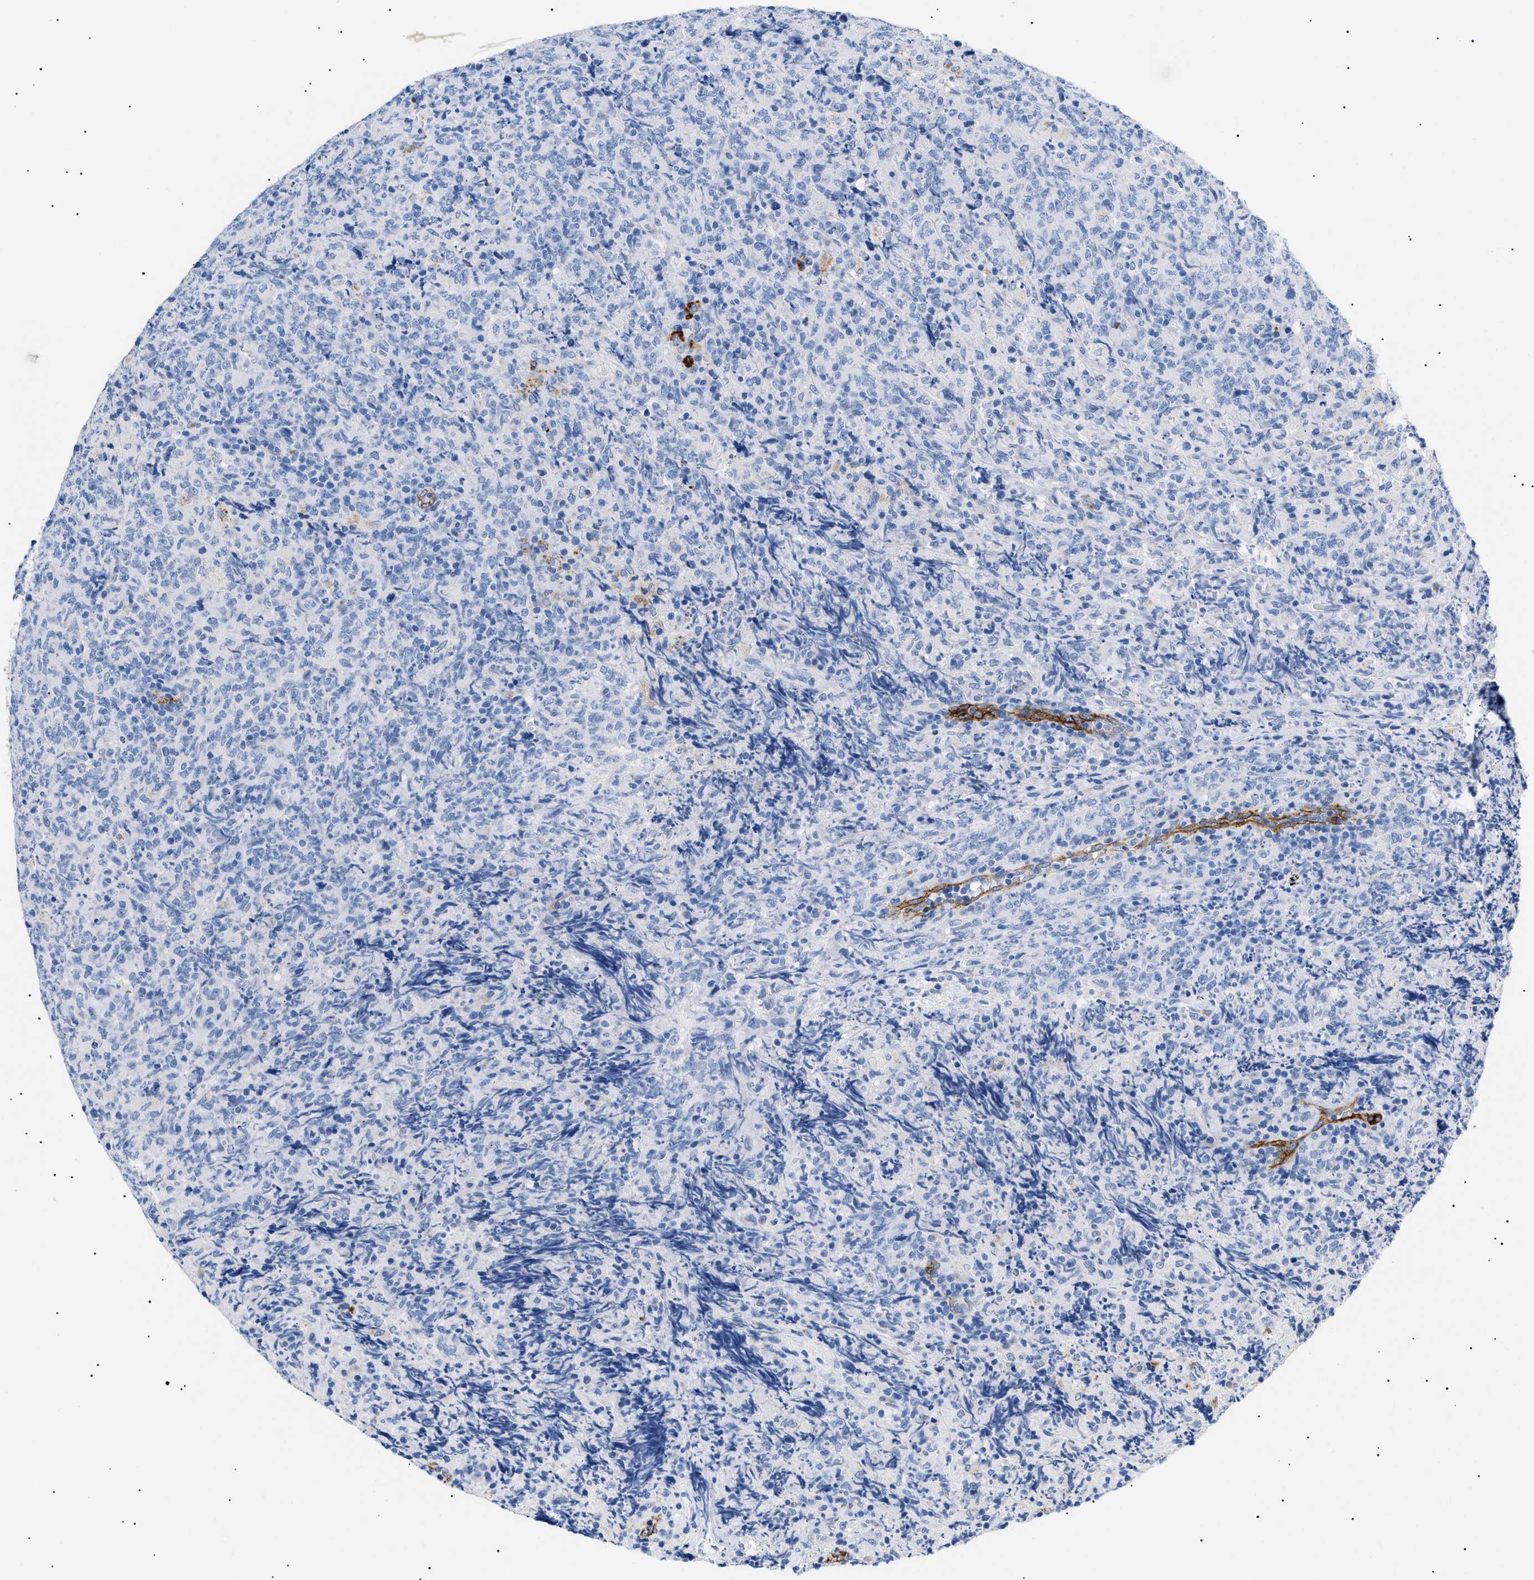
{"staining": {"intensity": "negative", "quantity": "none", "location": "none"}, "tissue": "lymphoma", "cell_type": "Tumor cells", "image_type": "cancer", "snomed": [{"axis": "morphology", "description": "Malignant lymphoma, non-Hodgkin's type, High grade"}, {"axis": "topography", "description": "Tonsil"}], "caption": "Image shows no significant protein staining in tumor cells of high-grade malignant lymphoma, non-Hodgkin's type.", "gene": "ACKR1", "patient": {"sex": "female", "age": 36}}